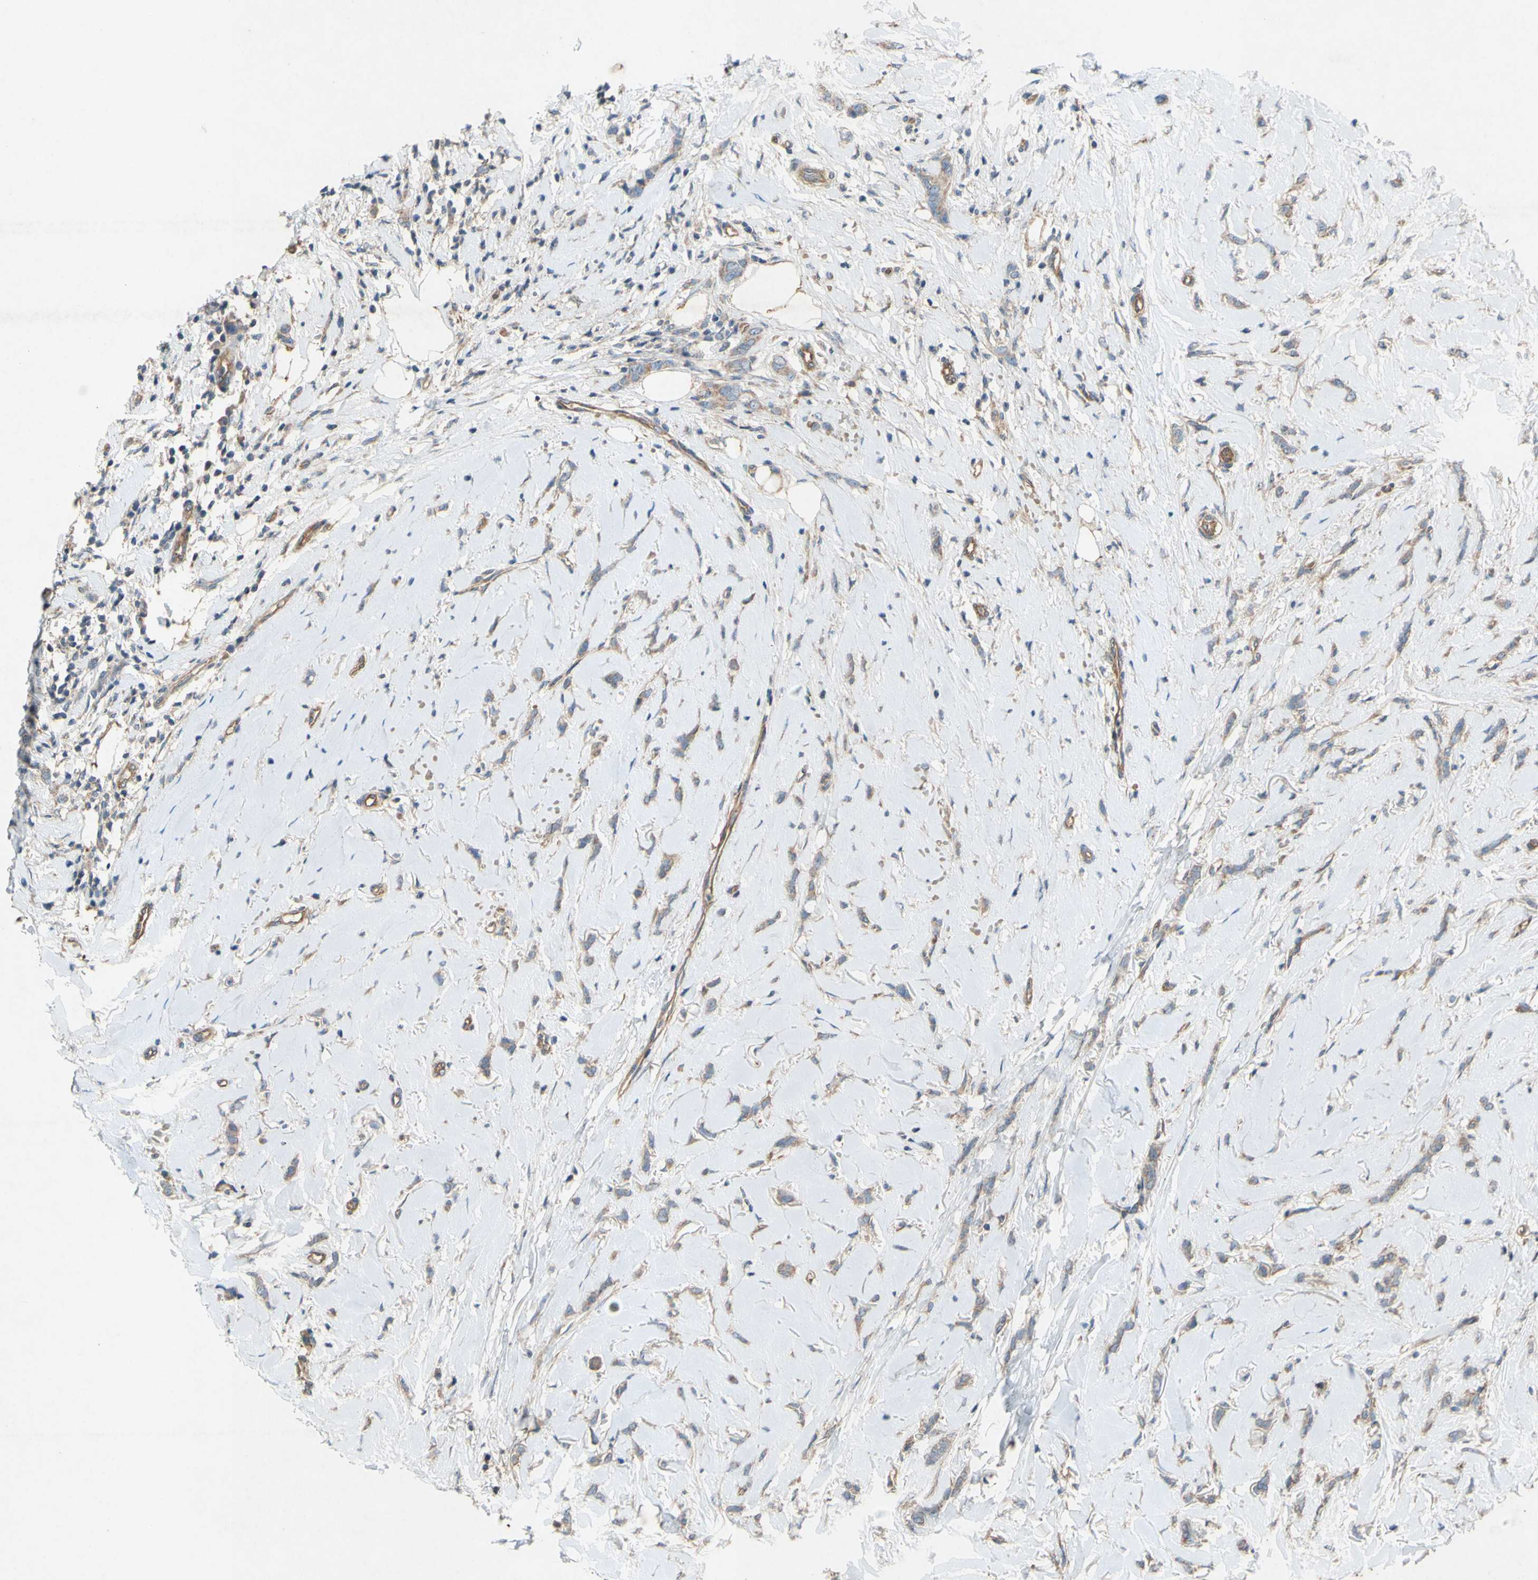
{"staining": {"intensity": "moderate", "quantity": ">75%", "location": "cytoplasmic/membranous"}, "tissue": "breast cancer", "cell_type": "Tumor cells", "image_type": "cancer", "snomed": [{"axis": "morphology", "description": "Lobular carcinoma"}, {"axis": "topography", "description": "Skin"}, {"axis": "topography", "description": "Breast"}], "caption": "Protein staining by immunohistochemistry (IHC) displays moderate cytoplasmic/membranous expression in approximately >75% of tumor cells in lobular carcinoma (breast). (Stains: DAB (3,3'-diaminobenzidine) in brown, nuclei in blue, Microscopy: brightfield microscopy at high magnification).", "gene": "TST", "patient": {"sex": "female", "age": 46}}